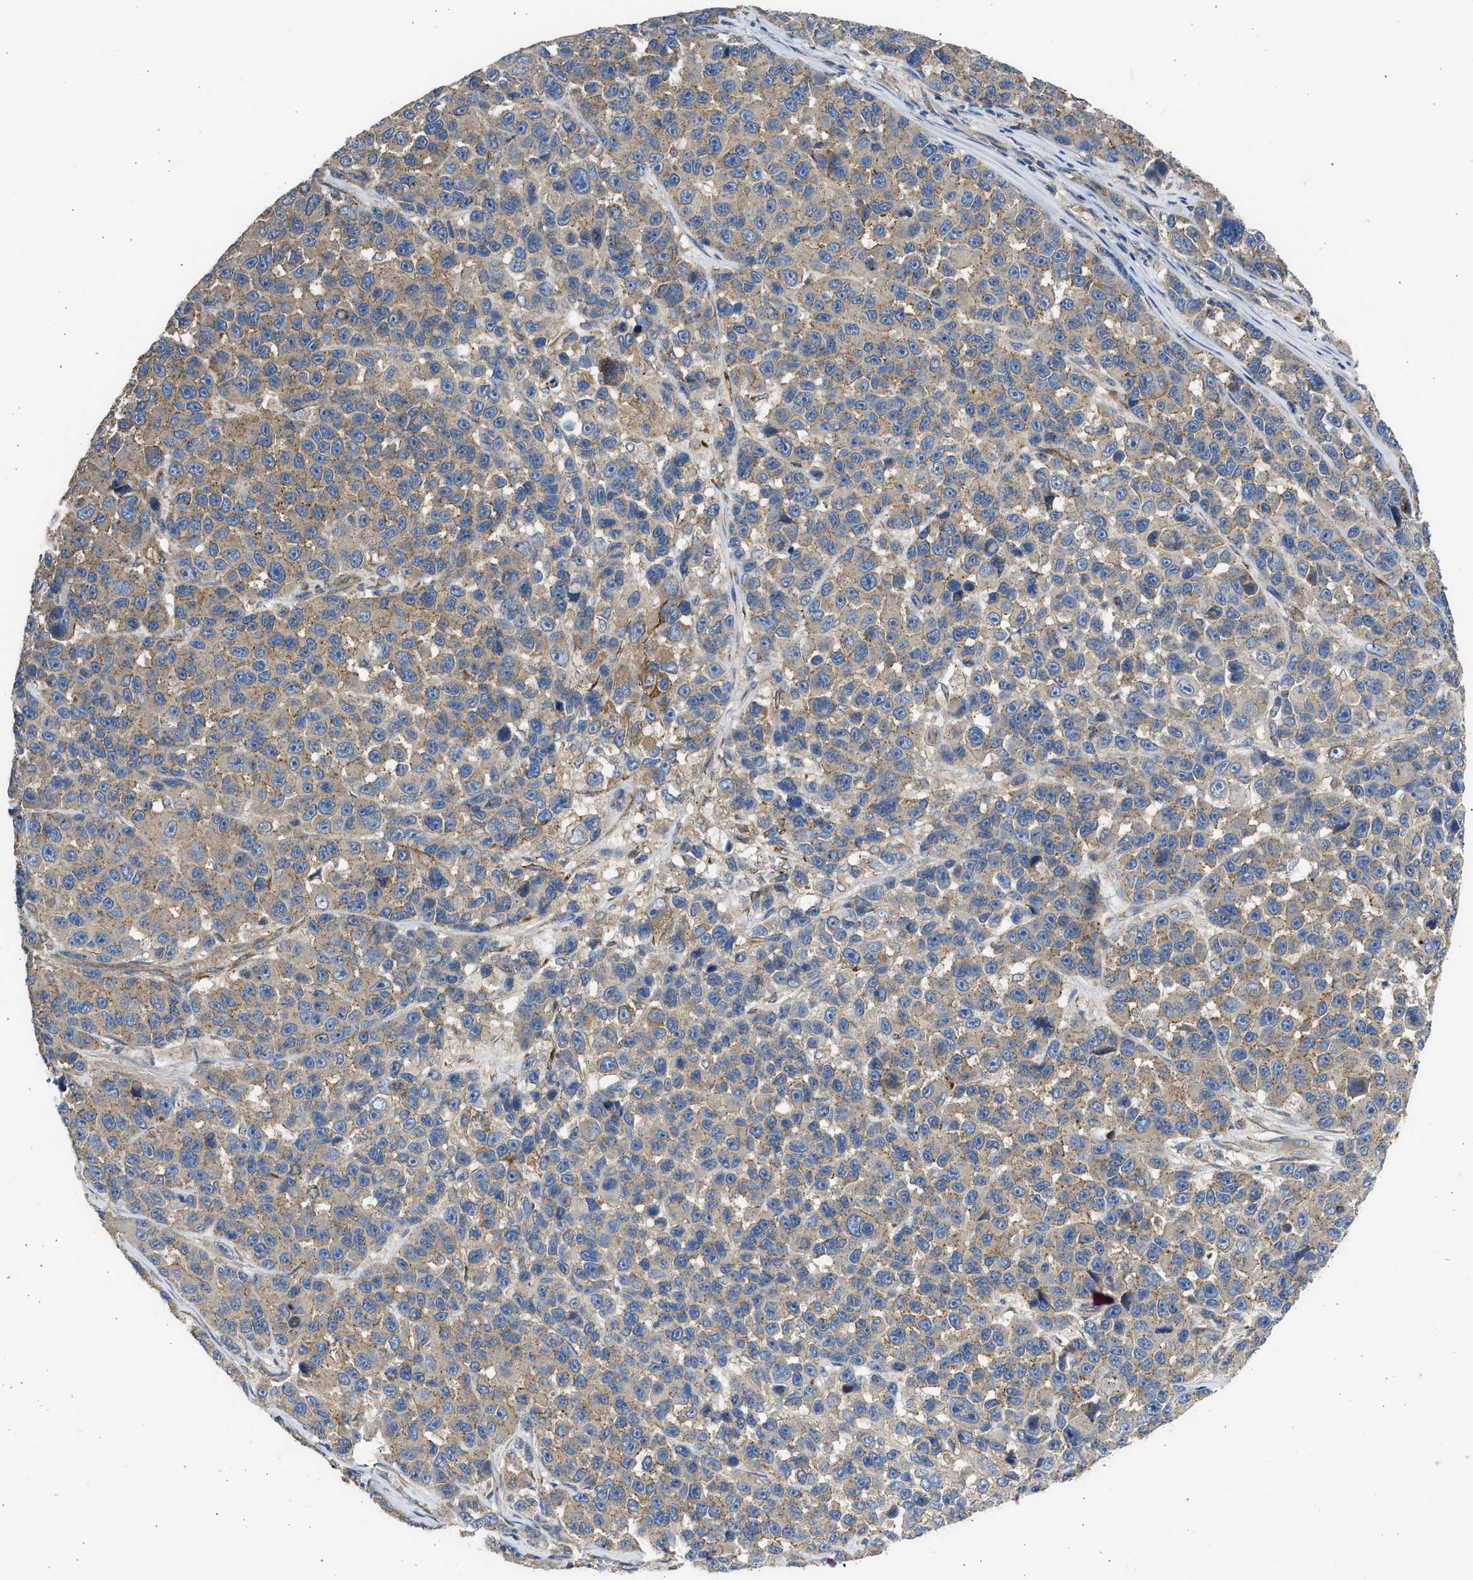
{"staining": {"intensity": "weak", "quantity": ">75%", "location": "cytoplasmic/membranous"}, "tissue": "melanoma", "cell_type": "Tumor cells", "image_type": "cancer", "snomed": [{"axis": "morphology", "description": "Malignant melanoma, NOS"}, {"axis": "topography", "description": "Skin"}], "caption": "Weak cytoplasmic/membranous expression is present in about >75% of tumor cells in malignant melanoma.", "gene": "CSRNP2", "patient": {"sex": "male", "age": 53}}